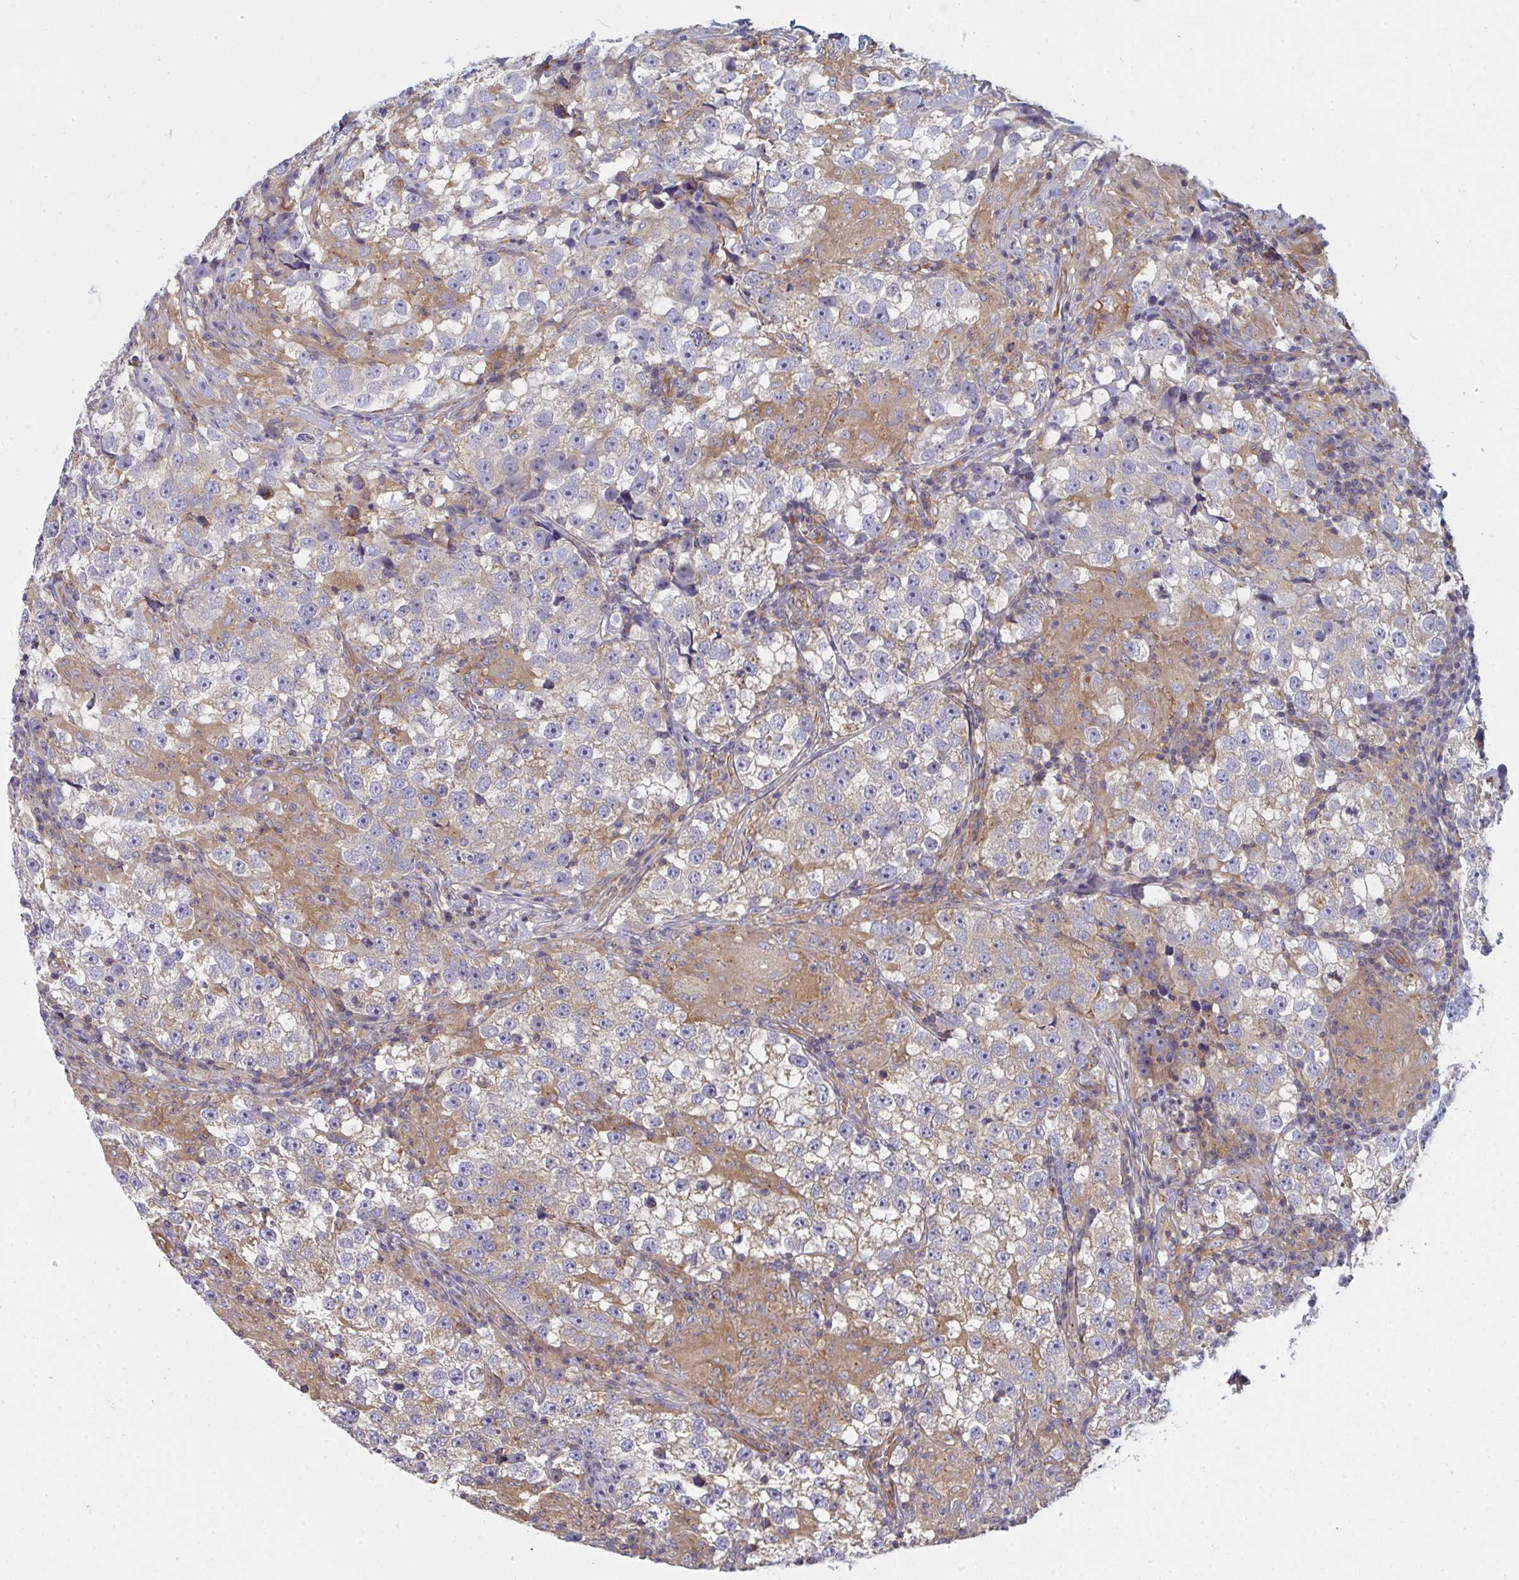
{"staining": {"intensity": "weak", "quantity": "25%-75%", "location": "cytoplasmic/membranous"}, "tissue": "testis cancer", "cell_type": "Tumor cells", "image_type": "cancer", "snomed": [{"axis": "morphology", "description": "Seminoma, NOS"}, {"axis": "topography", "description": "Testis"}], "caption": "Testis cancer (seminoma) was stained to show a protein in brown. There is low levels of weak cytoplasmic/membranous positivity in approximately 25%-75% of tumor cells.", "gene": "DYNC1I2", "patient": {"sex": "male", "age": 46}}